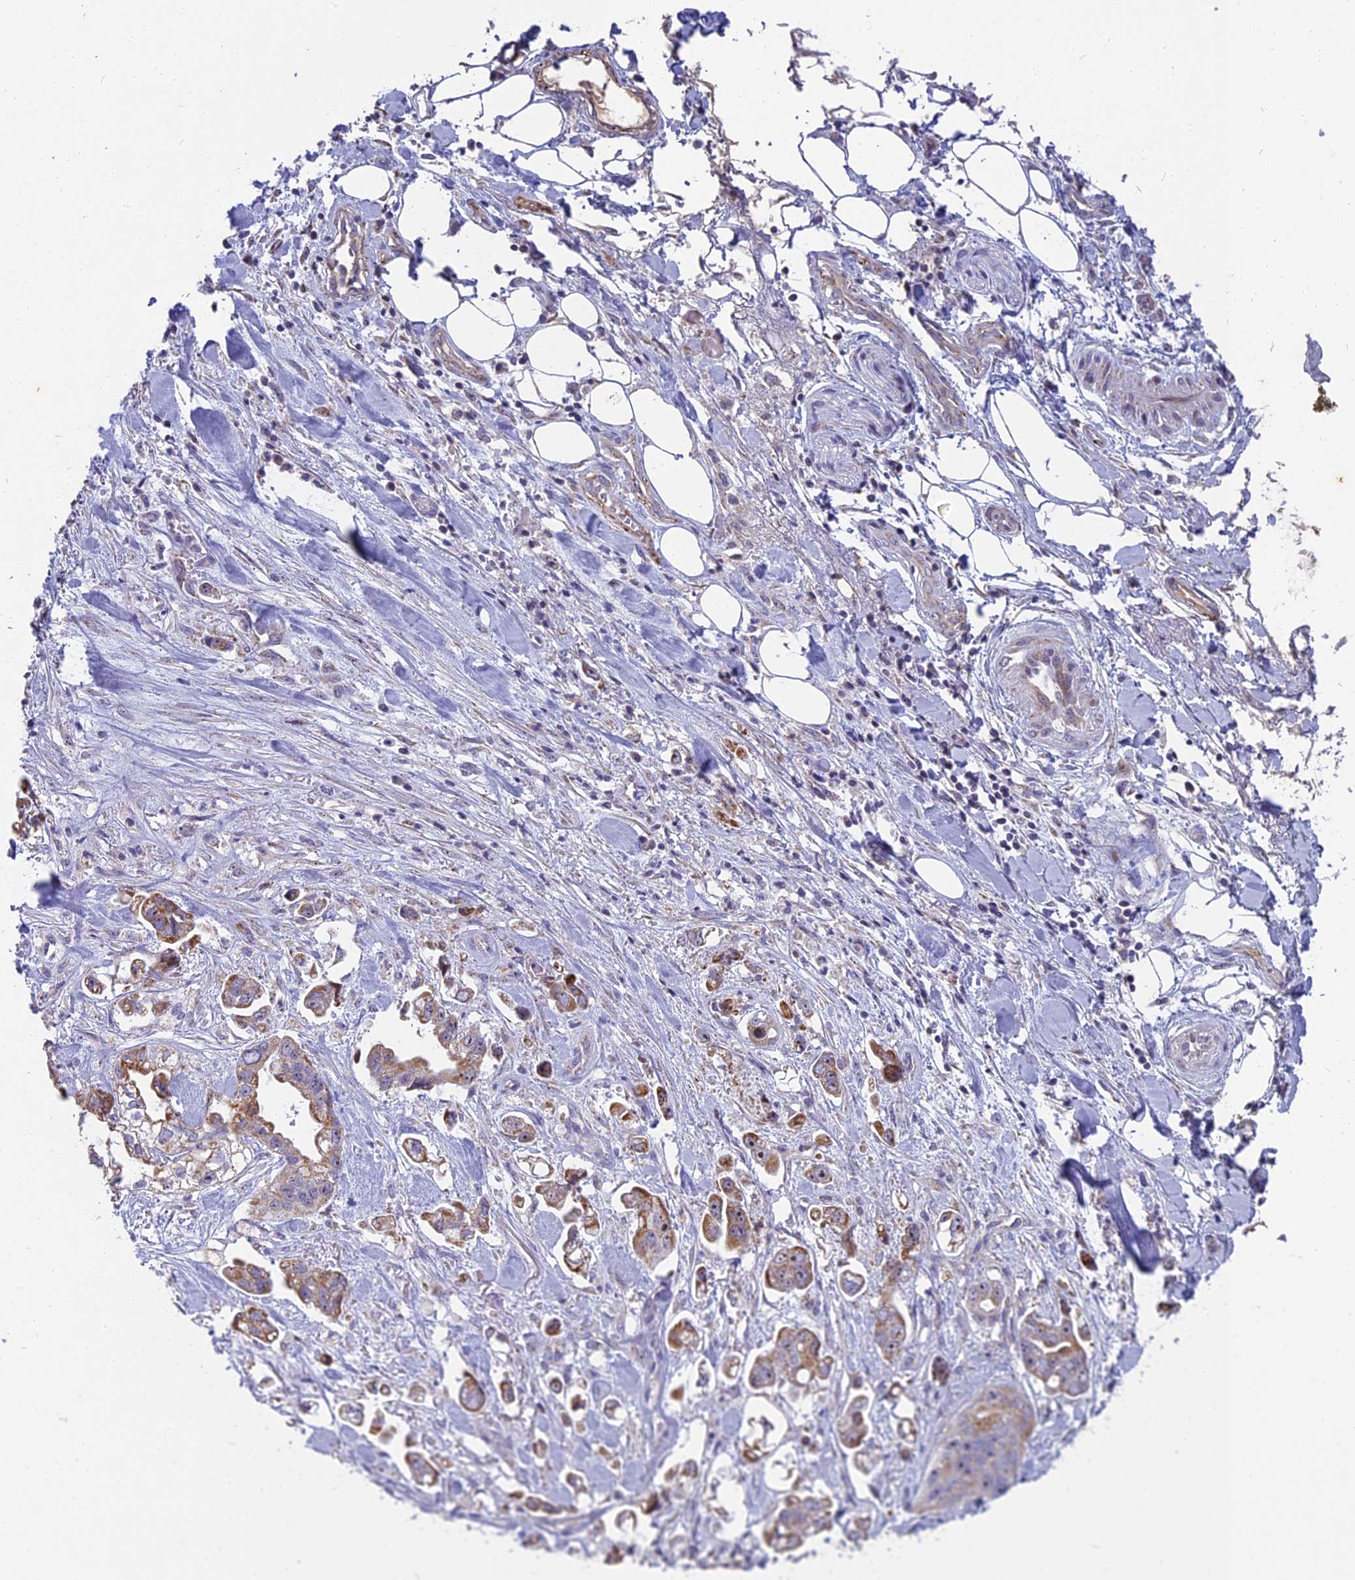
{"staining": {"intensity": "moderate", "quantity": "25%-75%", "location": "cytoplasmic/membranous"}, "tissue": "stomach cancer", "cell_type": "Tumor cells", "image_type": "cancer", "snomed": [{"axis": "morphology", "description": "Adenocarcinoma, NOS"}, {"axis": "topography", "description": "Stomach"}], "caption": "Human stomach cancer (adenocarcinoma) stained with a brown dye reveals moderate cytoplasmic/membranous positive staining in about 25%-75% of tumor cells.", "gene": "DTWD1", "patient": {"sex": "male", "age": 62}}